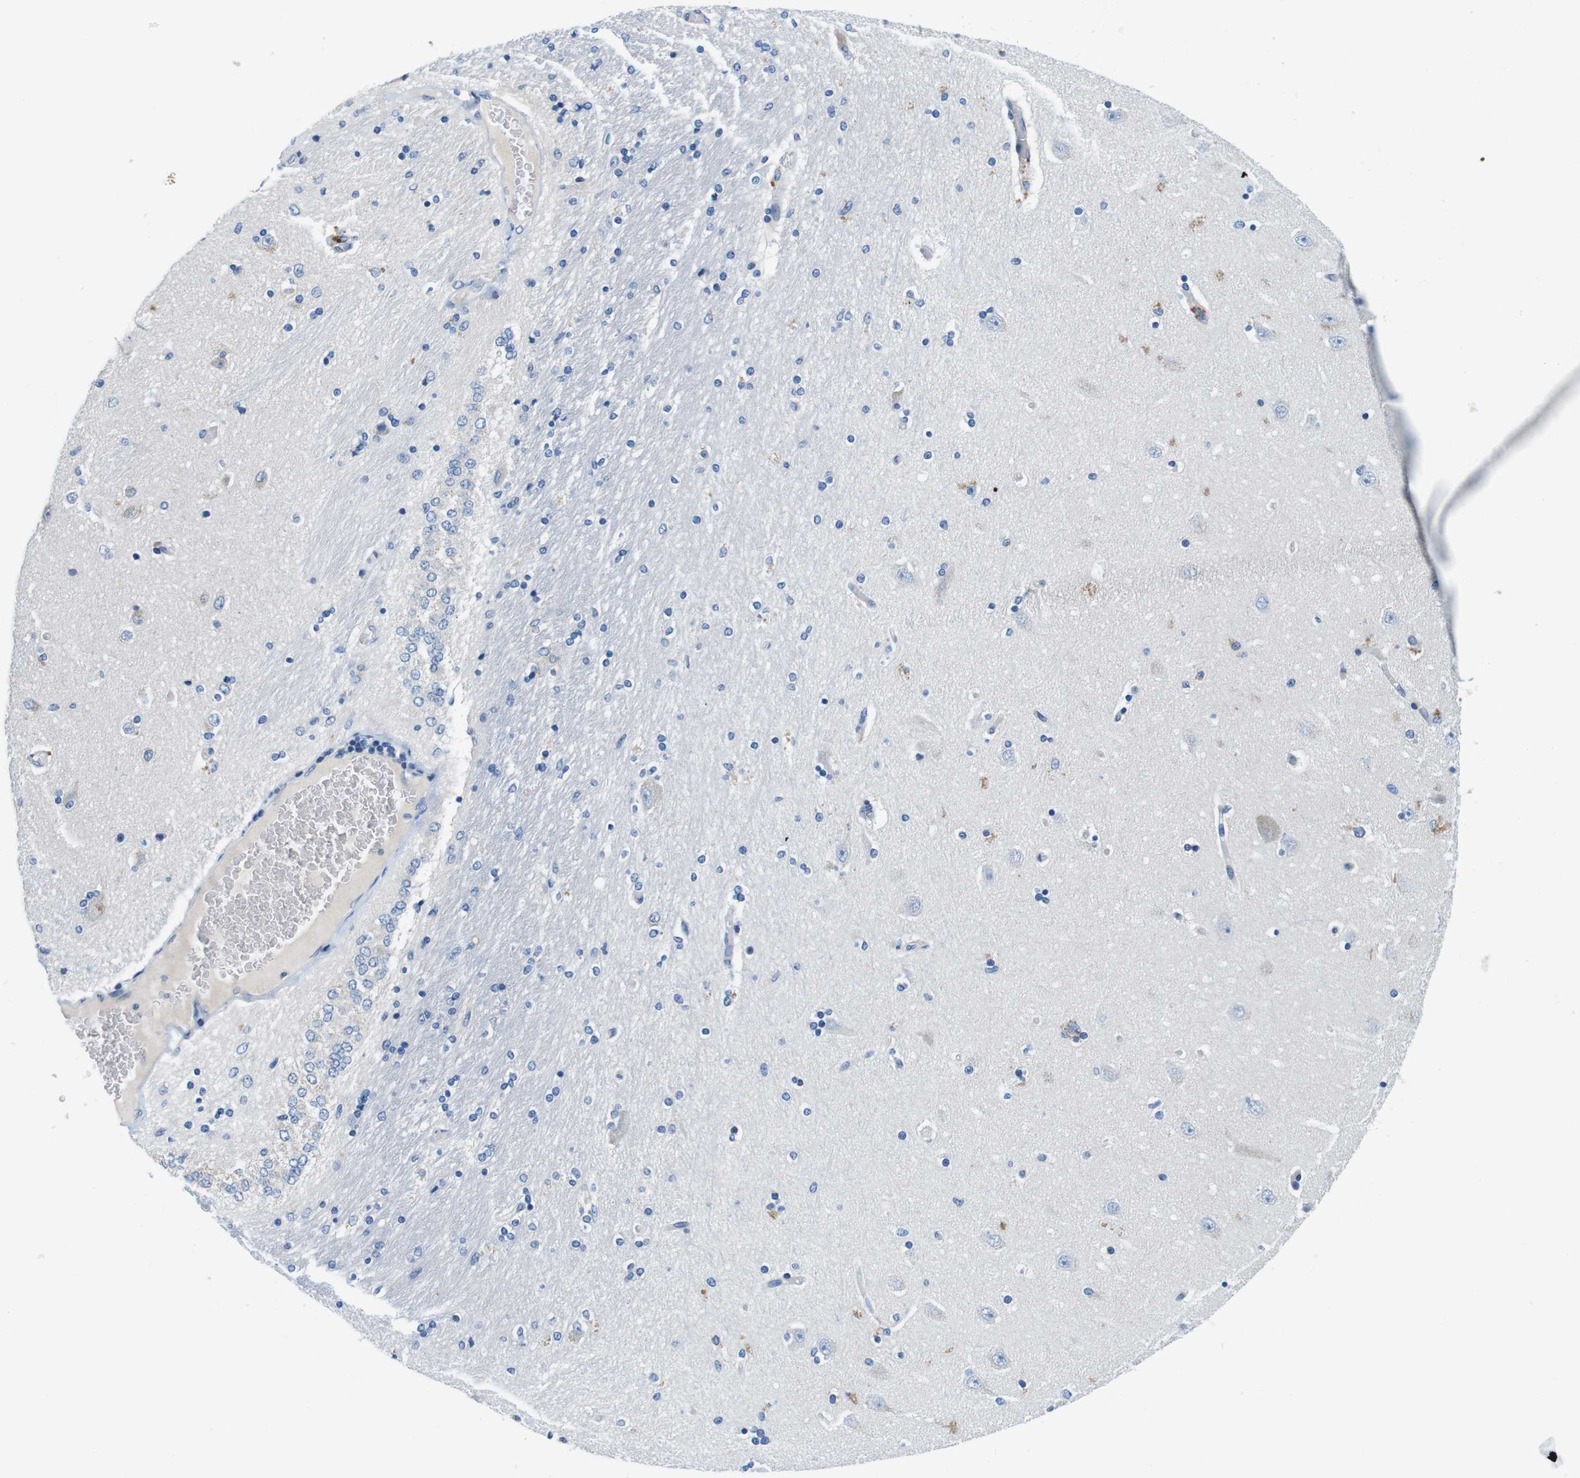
{"staining": {"intensity": "negative", "quantity": "none", "location": "none"}, "tissue": "hippocampus", "cell_type": "Glial cells", "image_type": "normal", "snomed": [{"axis": "morphology", "description": "Normal tissue, NOS"}, {"axis": "topography", "description": "Hippocampus"}], "caption": "Glial cells show no significant expression in normal hippocampus. (Stains: DAB (3,3'-diaminobenzidine) immunohistochemistry with hematoxylin counter stain, Microscopy: brightfield microscopy at high magnification).", "gene": "DENND4C", "patient": {"sex": "female", "age": 54}}